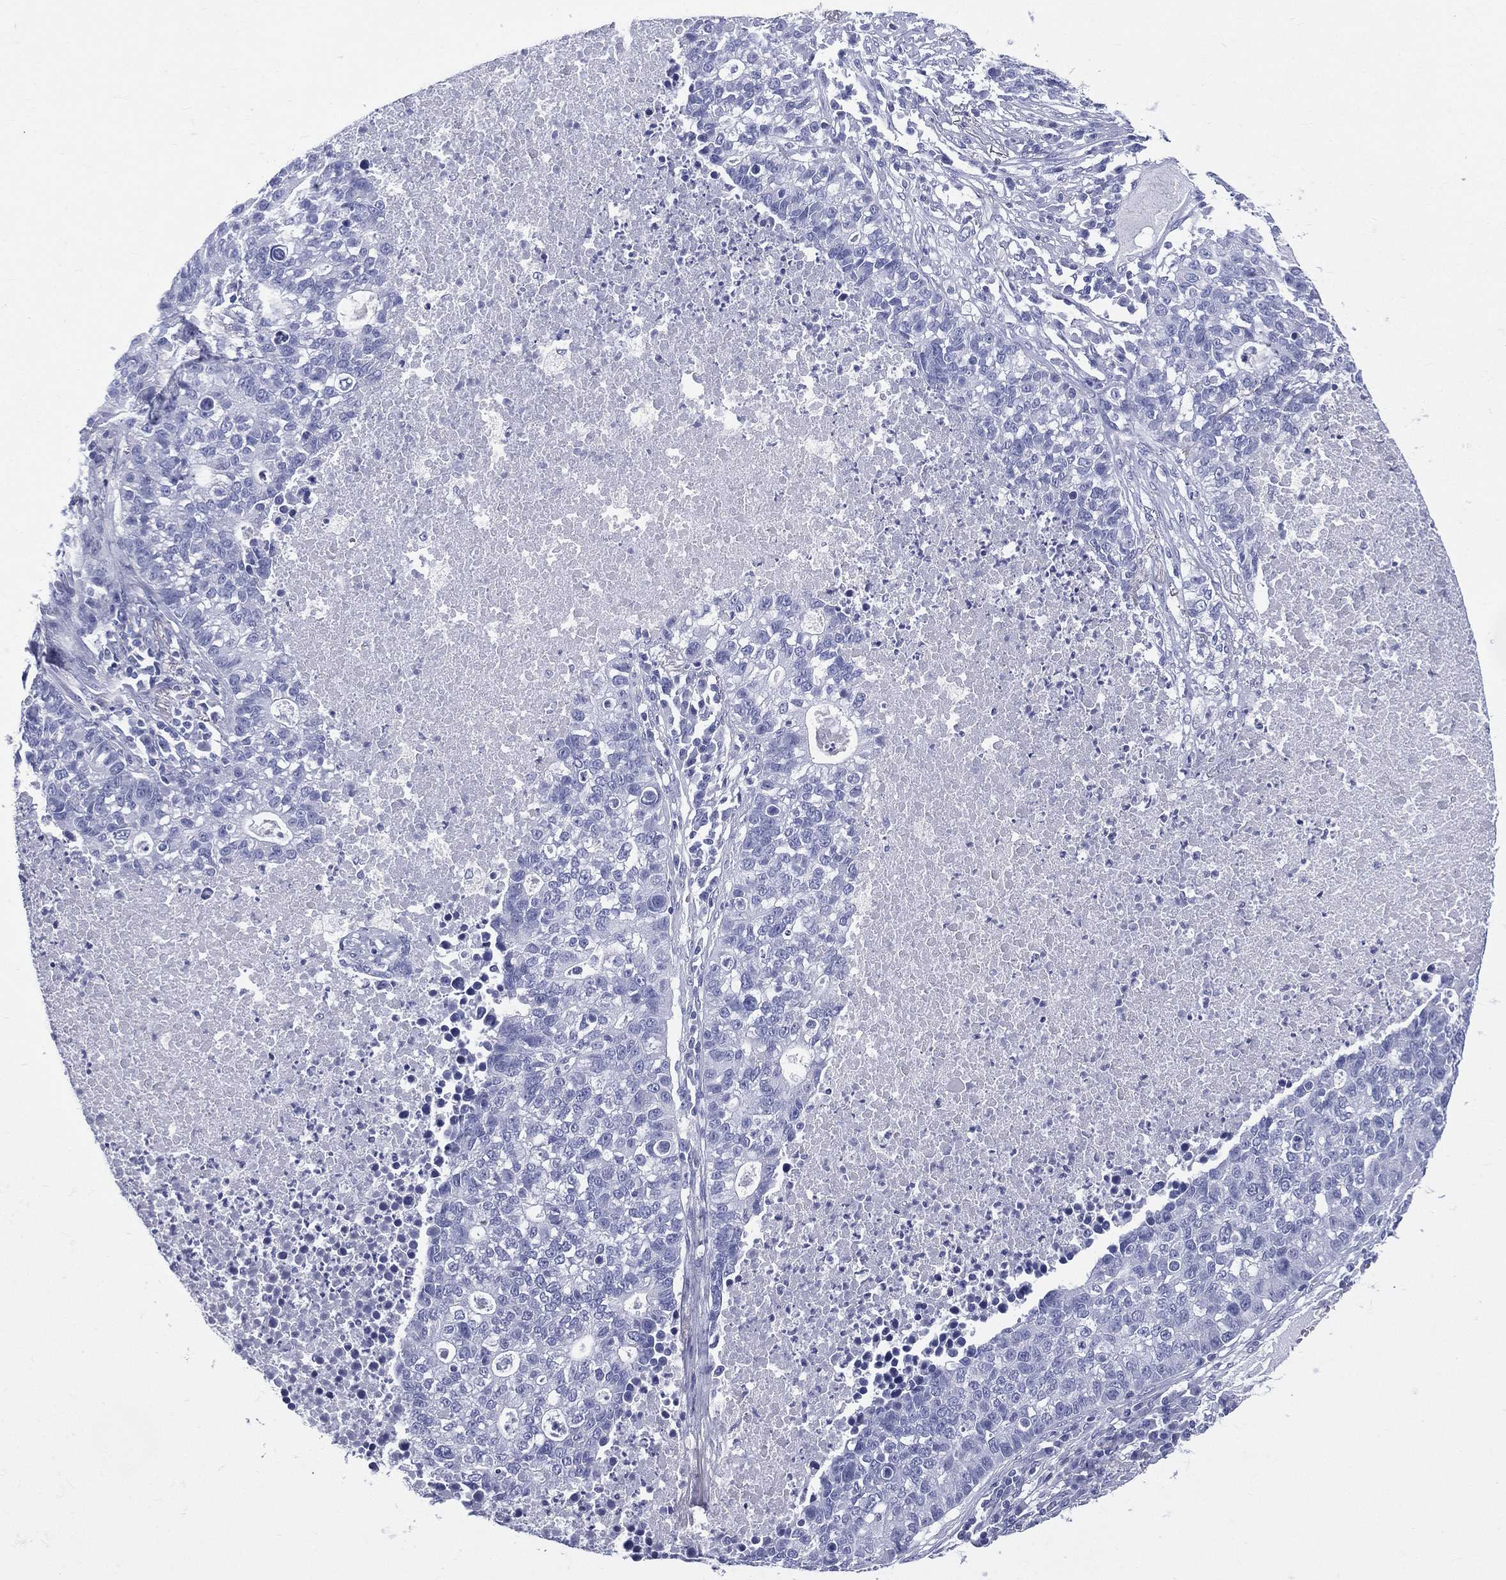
{"staining": {"intensity": "negative", "quantity": "none", "location": "none"}, "tissue": "lung cancer", "cell_type": "Tumor cells", "image_type": "cancer", "snomed": [{"axis": "morphology", "description": "Adenocarcinoma, NOS"}, {"axis": "topography", "description": "Lung"}], "caption": "Immunohistochemistry (IHC) of human lung cancer demonstrates no positivity in tumor cells.", "gene": "ETNPPL", "patient": {"sex": "male", "age": 57}}